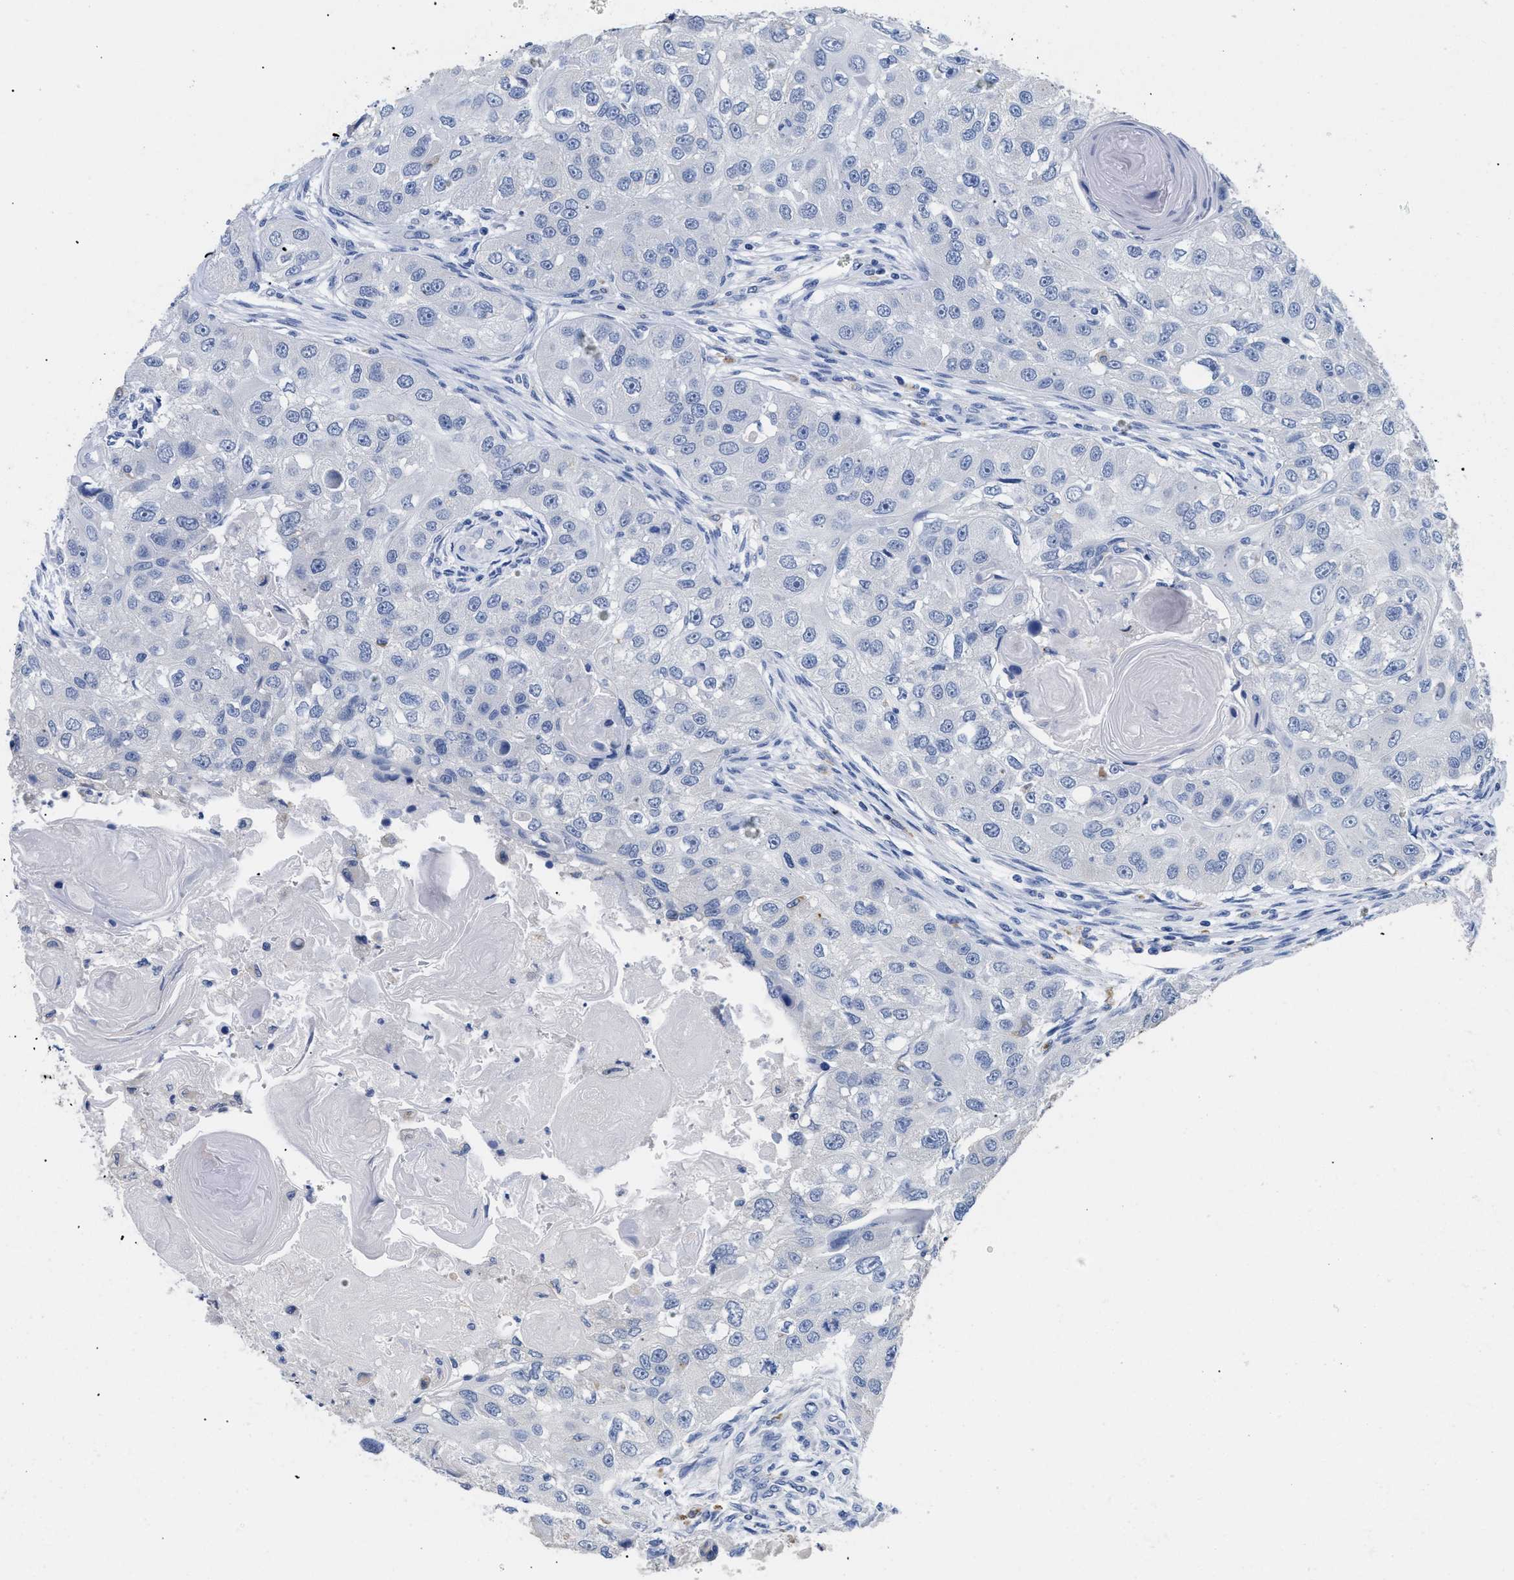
{"staining": {"intensity": "negative", "quantity": "none", "location": "none"}, "tissue": "head and neck cancer", "cell_type": "Tumor cells", "image_type": "cancer", "snomed": [{"axis": "morphology", "description": "Normal tissue, NOS"}, {"axis": "morphology", "description": "Squamous cell carcinoma, NOS"}, {"axis": "topography", "description": "Skeletal muscle"}, {"axis": "topography", "description": "Head-Neck"}], "caption": "An immunohistochemistry (IHC) photomicrograph of head and neck squamous cell carcinoma is shown. There is no staining in tumor cells of head and neck squamous cell carcinoma.", "gene": "APOBEC2", "patient": {"sex": "male", "age": 51}}